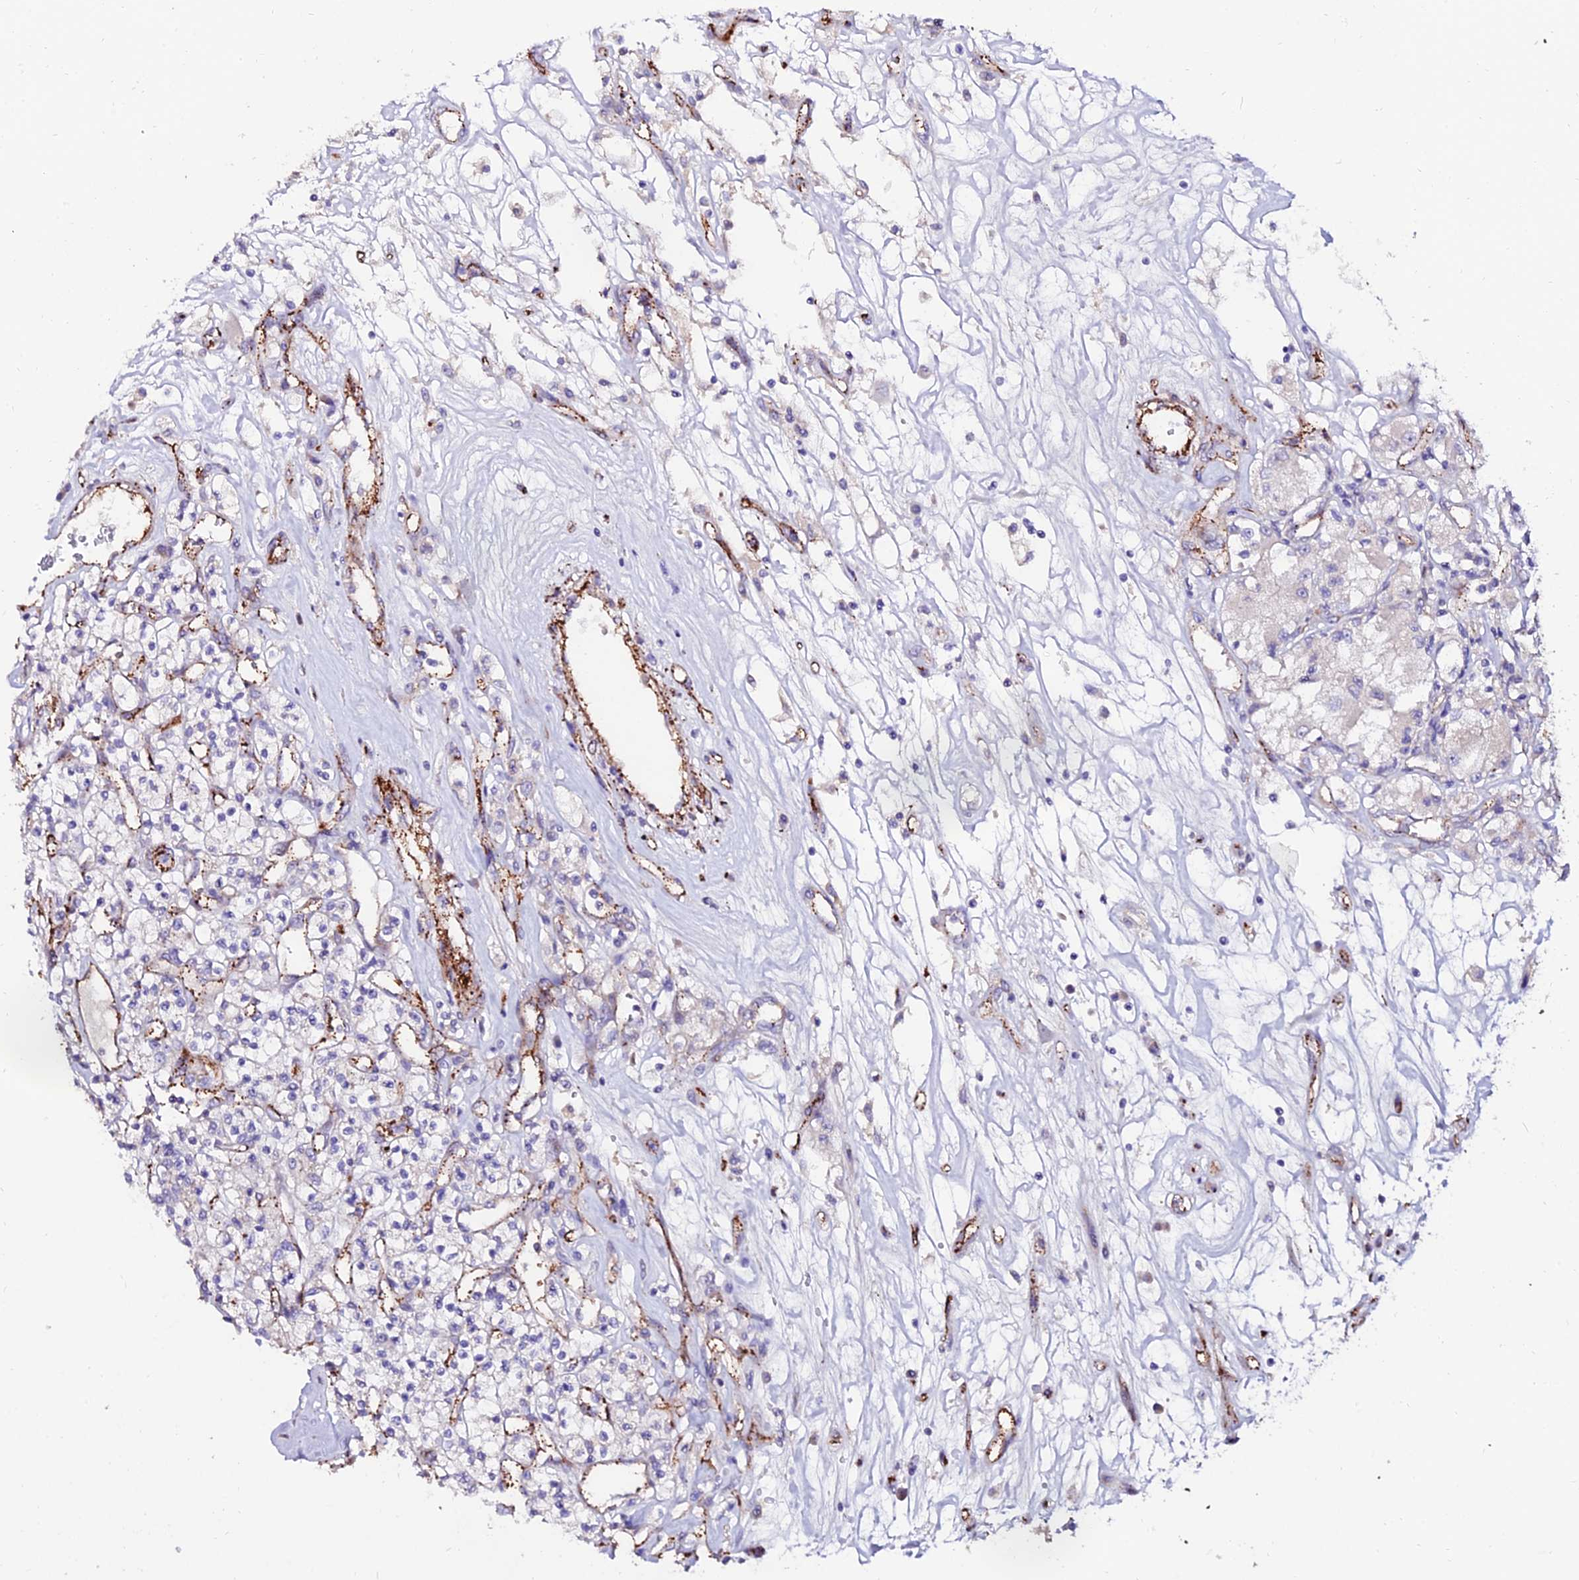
{"staining": {"intensity": "negative", "quantity": "none", "location": "none"}, "tissue": "renal cancer", "cell_type": "Tumor cells", "image_type": "cancer", "snomed": [{"axis": "morphology", "description": "Adenocarcinoma, NOS"}, {"axis": "topography", "description": "Kidney"}], "caption": "This is a micrograph of immunohistochemistry (IHC) staining of renal cancer (adenocarcinoma), which shows no expression in tumor cells. (Immunohistochemistry, brightfield microscopy, high magnification).", "gene": "ALDH3B2", "patient": {"sex": "female", "age": 59}}